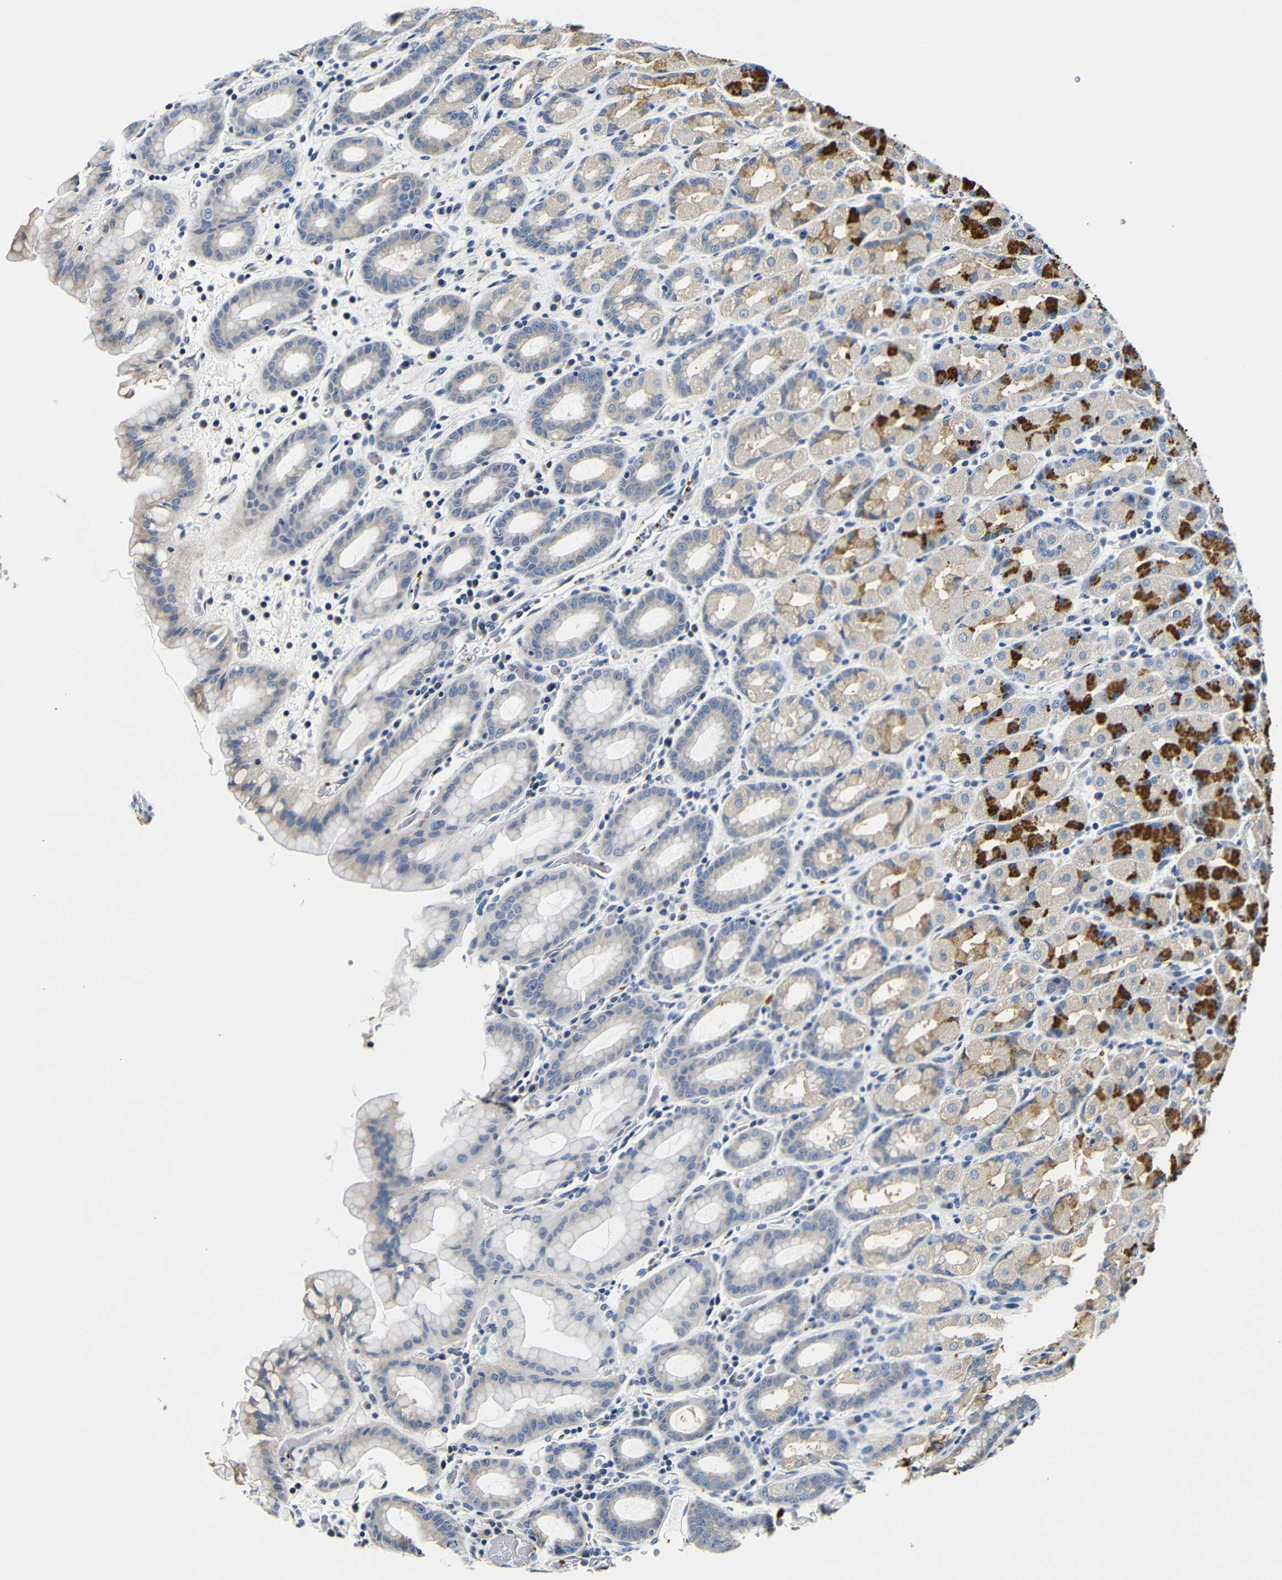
{"staining": {"intensity": "moderate", "quantity": "<25%", "location": "cytoplasmic/membranous"}, "tissue": "stomach", "cell_type": "Glandular cells", "image_type": "normal", "snomed": [{"axis": "morphology", "description": "Normal tissue, NOS"}, {"axis": "topography", "description": "Stomach, upper"}], "caption": "Immunohistochemical staining of normal stomach shows <25% levels of moderate cytoplasmic/membranous protein expression in about <25% of glandular cells. The protein of interest is shown in brown color, while the nuclei are stained blue.", "gene": "GP1BA", "patient": {"sex": "male", "age": 68}}